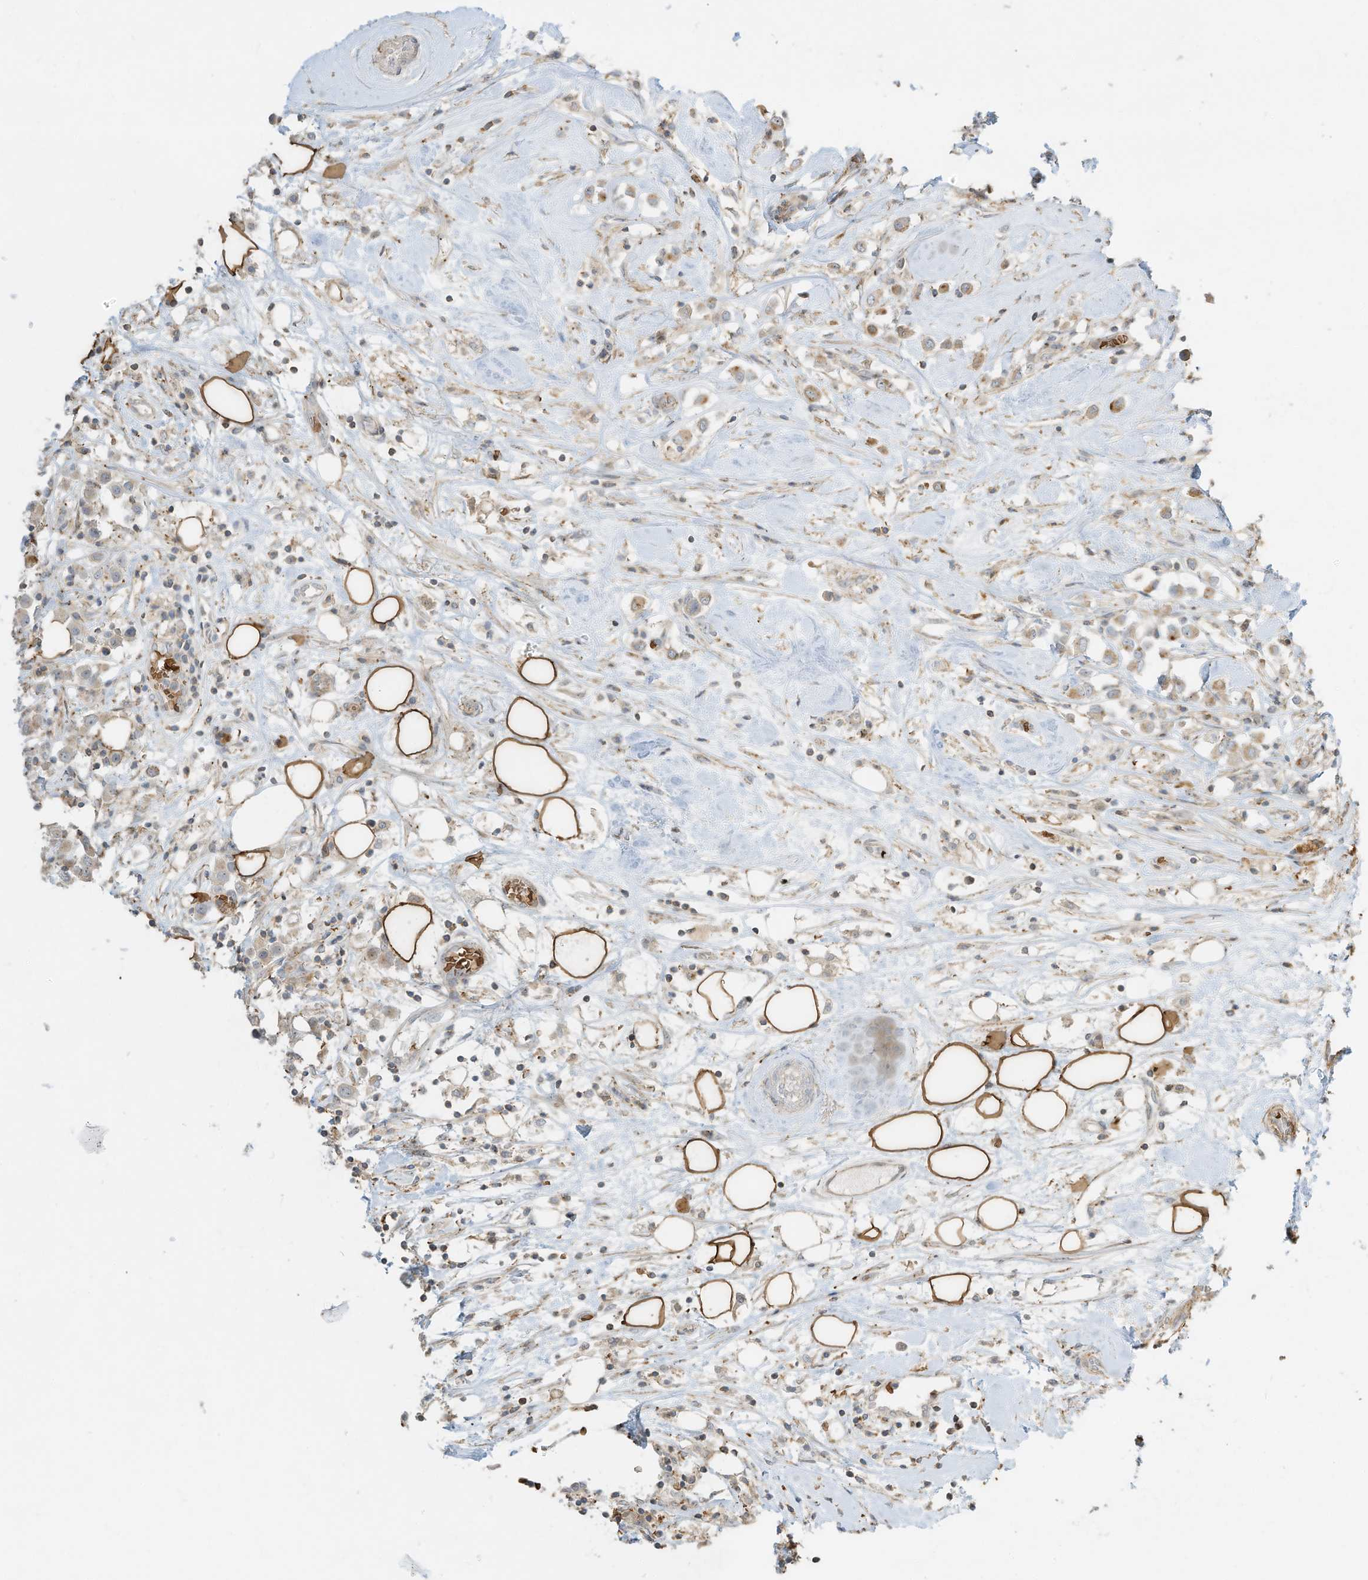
{"staining": {"intensity": "weak", "quantity": ">75%", "location": "cytoplasmic/membranous"}, "tissue": "breast cancer", "cell_type": "Tumor cells", "image_type": "cancer", "snomed": [{"axis": "morphology", "description": "Duct carcinoma"}, {"axis": "topography", "description": "Breast"}], "caption": "Breast cancer tissue displays weak cytoplasmic/membranous positivity in approximately >75% of tumor cells, visualized by immunohistochemistry.", "gene": "OFD1", "patient": {"sex": "female", "age": 61}}